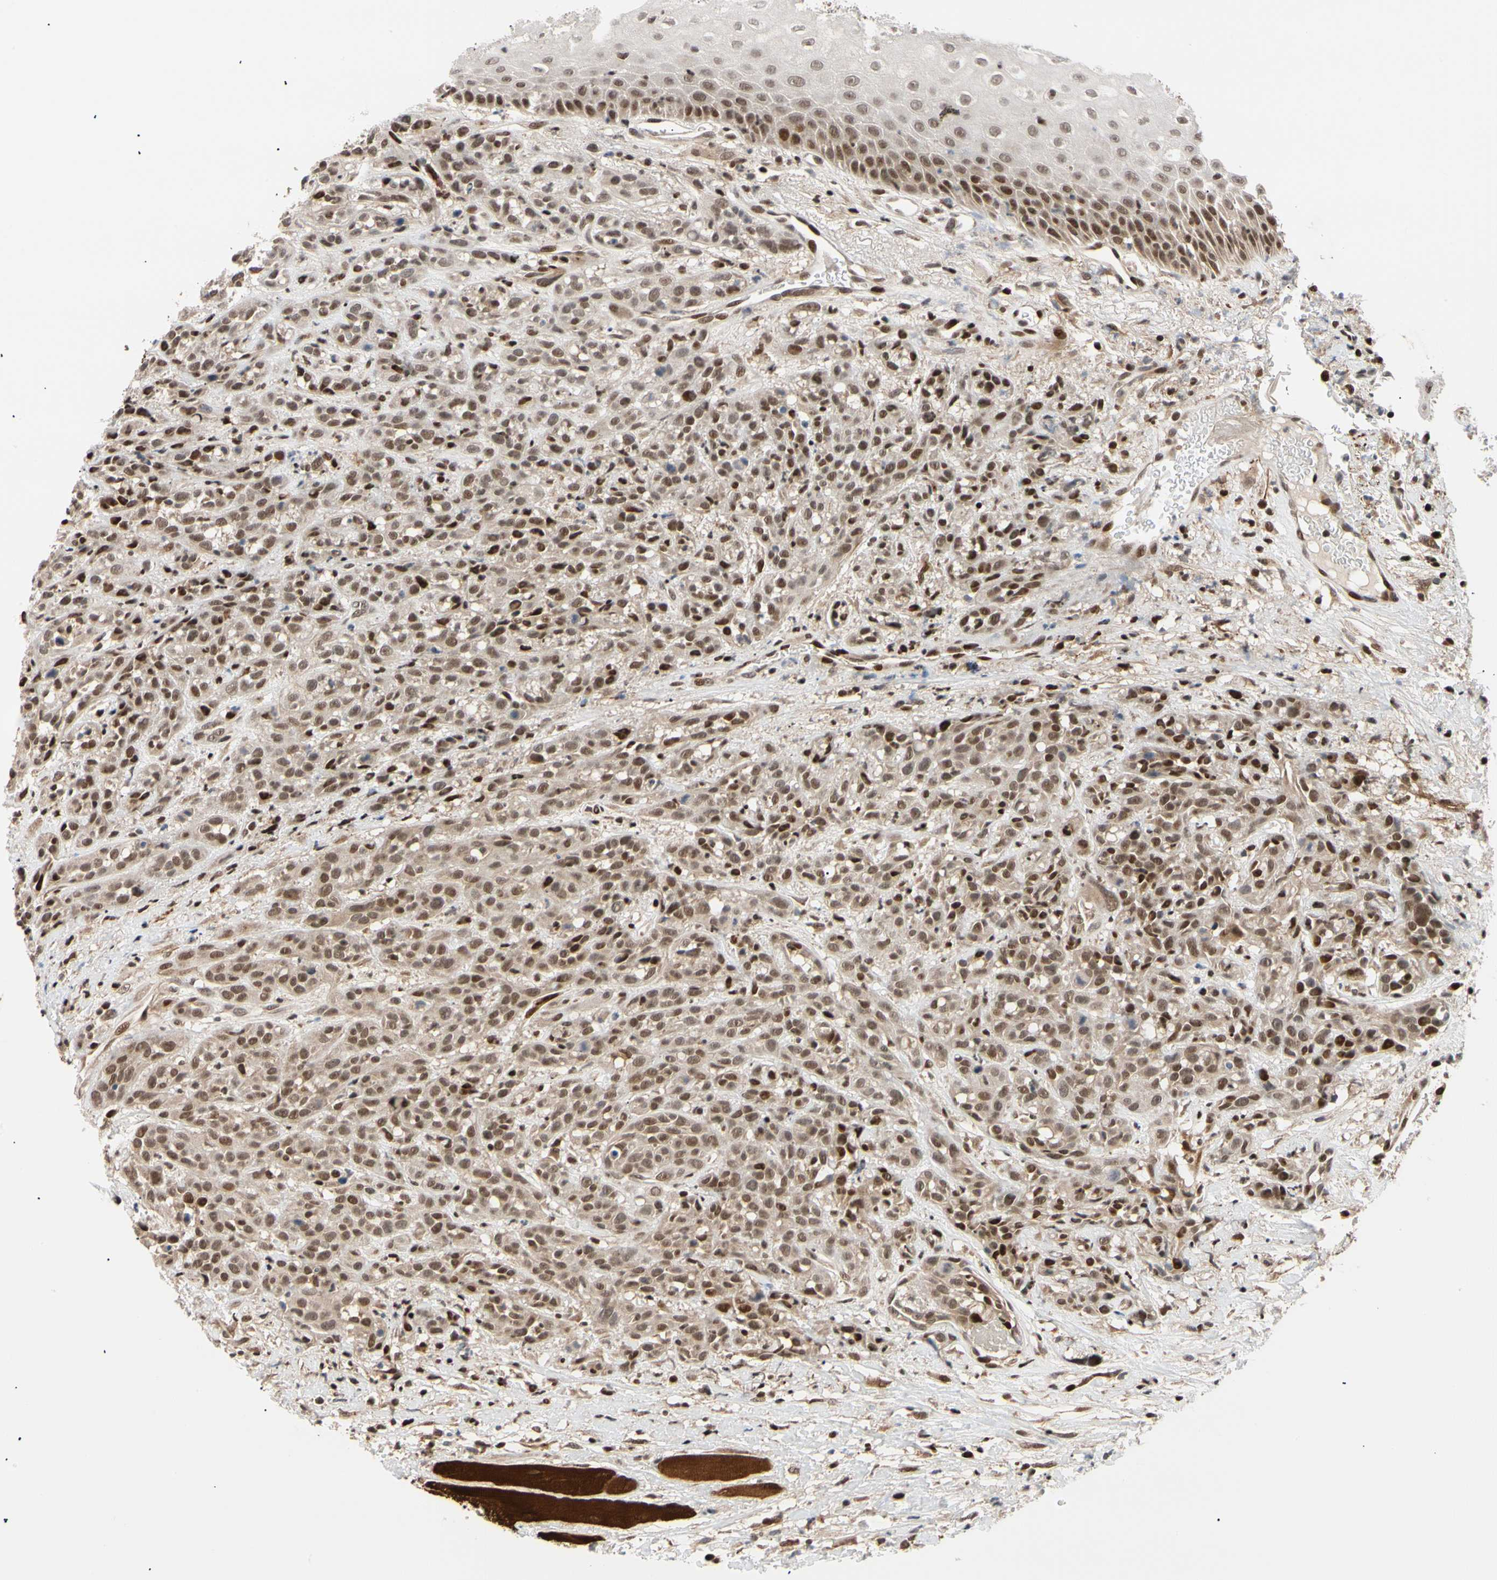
{"staining": {"intensity": "strong", "quantity": ">75%", "location": "nuclear"}, "tissue": "head and neck cancer", "cell_type": "Tumor cells", "image_type": "cancer", "snomed": [{"axis": "morphology", "description": "Normal tissue, NOS"}, {"axis": "morphology", "description": "Squamous cell carcinoma, NOS"}, {"axis": "topography", "description": "Cartilage tissue"}, {"axis": "topography", "description": "Head-Neck"}], "caption": "Tumor cells demonstrate strong nuclear expression in about >75% of cells in head and neck cancer (squamous cell carcinoma). The staining was performed using DAB to visualize the protein expression in brown, while the nuclei were stained in blue with hematoxylin (Magnification: 20x).", "gene": "E2F1", "patient": {"sex": "male", "age": 62}}